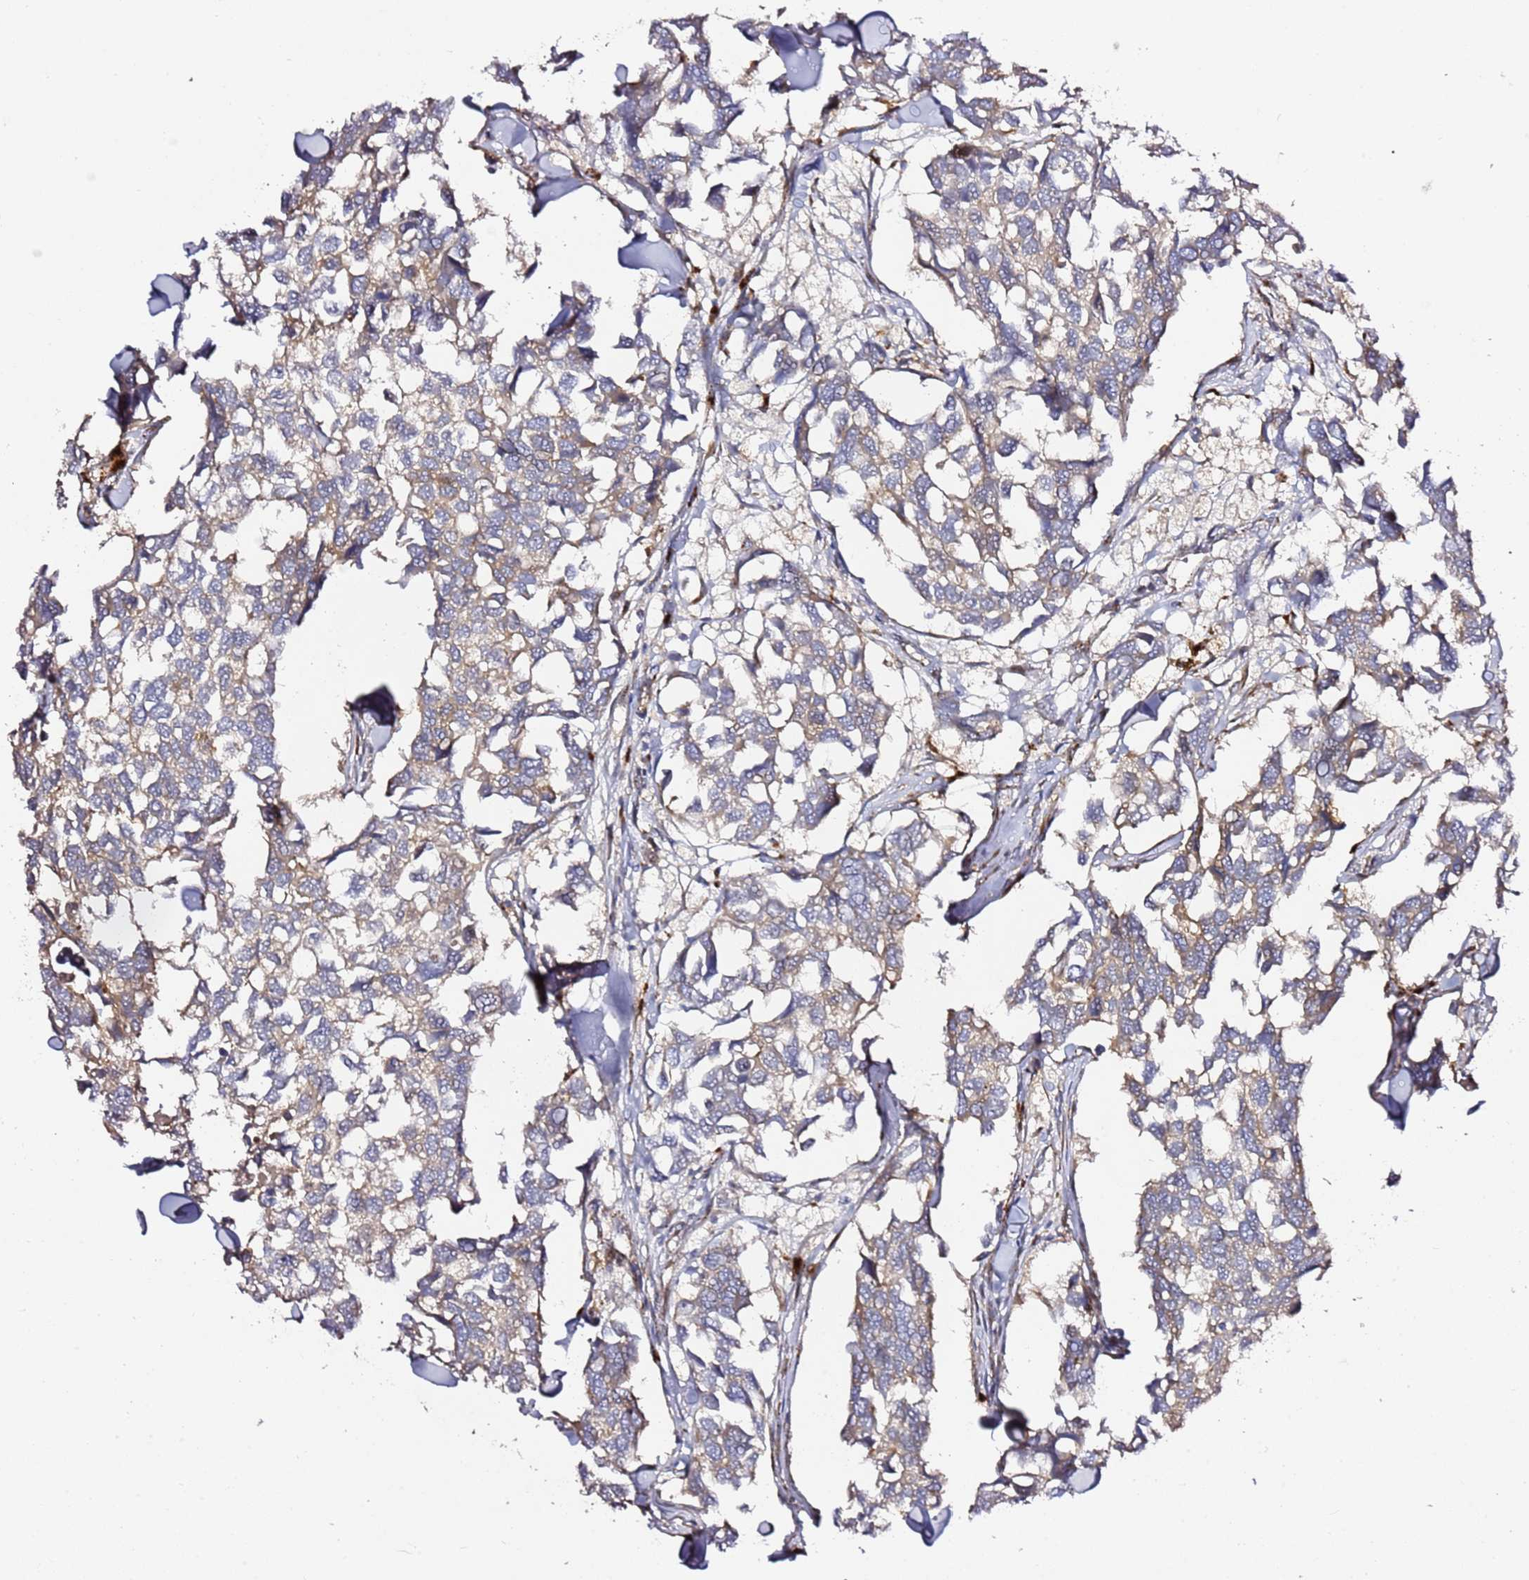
{"staining": {"intensity": "weak", "quantity": "25%-75%", "location": "cytoplasmic/membranous"}, "tissue": "breast cancer", "cell_type": "Tumor cells", "image_type": "cancer", "snomed": [{"axis": "morphology", "description": "Duct carcinoma"}, {"axis": "topography", "description": "Breast"}], "caption": "This micrograph reveals immunohistochemistry staining of human infiltrating ductal carcinoma (breast), with low weak cytoplasmic/membranous expression in approximately 25%-75% of tumor cells.", "gene": "PVRIG", "patient": {"sex": "female", "age": 83}}